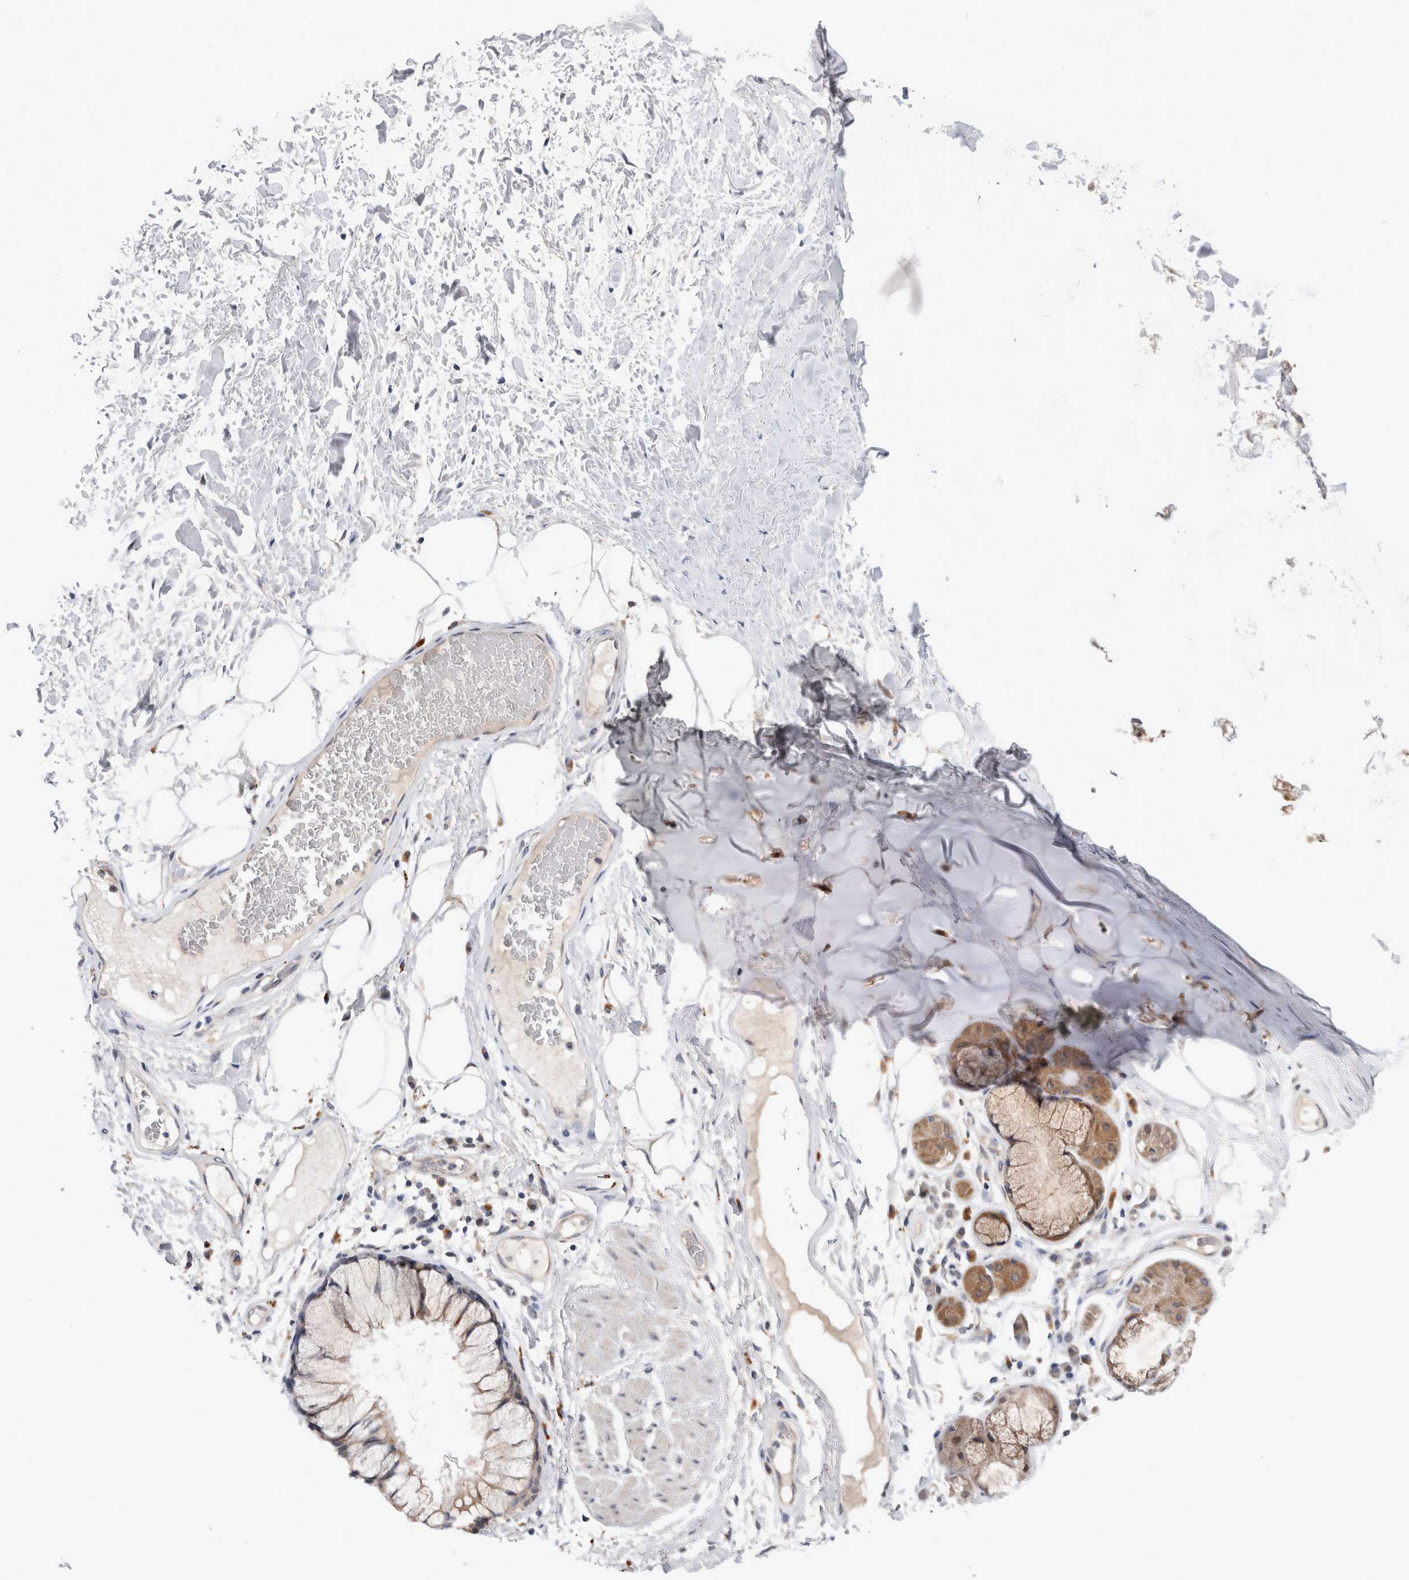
{"staining": {"intensity": "negative", "quantity": "none", "location": "none"}, "tissue": "adipose tissue", "cell_type": "Adipocytes", "image_type": "normal", "snomed": [{"axis": "morphology", "description": "Normal tissue, NOS"}, {"axis": "topography", "description": "Bronchus"}], "caption": "IHC histopathology image of normal adipose tissue: human adipose tissue stained with DAB (3,3'-diaminobenzidine) demonstrates no significant protein expression in adipocytes.", "gene": "MRPL37", "patient": {"sex": "male", "age": 66}}